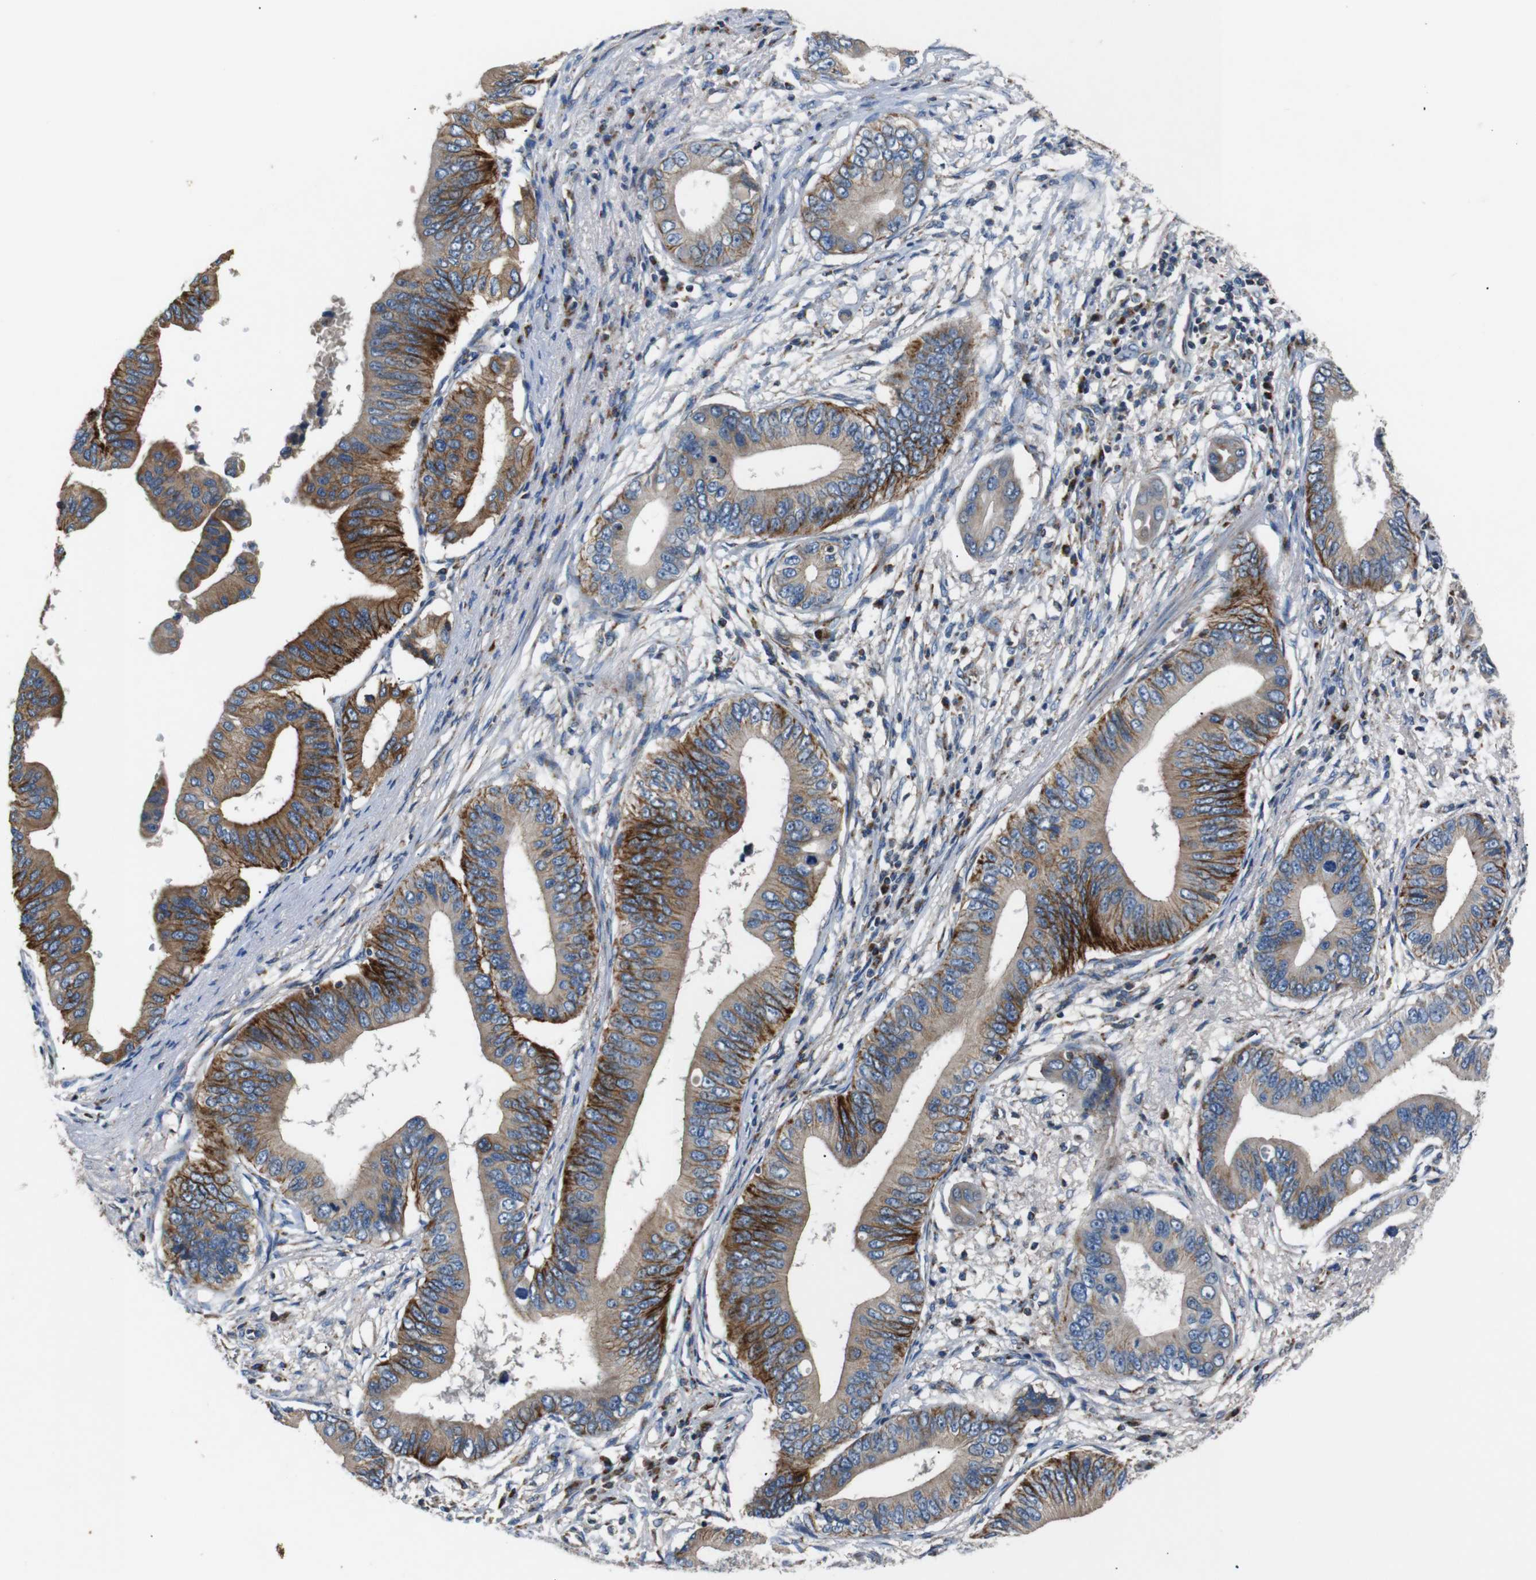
{"staining": {"intensity": "moderate", "quantity": ">75%", "location": "cytoplasmic/membranous"}, "tissue": "pancreatic cancer", "cell_type": "Tumor cells", "image_type": "cancer", "snomed": [{"axis": "morphology", "description": "Adenocarcinoma, NOS"}, {"axis": "topography", "description": "Pancreas"}], "caption": "Immunohistochemical staining of human pancreatic cancer reveals medium levels of moderate cytoplasmic/membranous protein staining in approximately >75% of tumor cells.", "gene": "NETO2", "patient": {"sex": "male", "age": 77}}